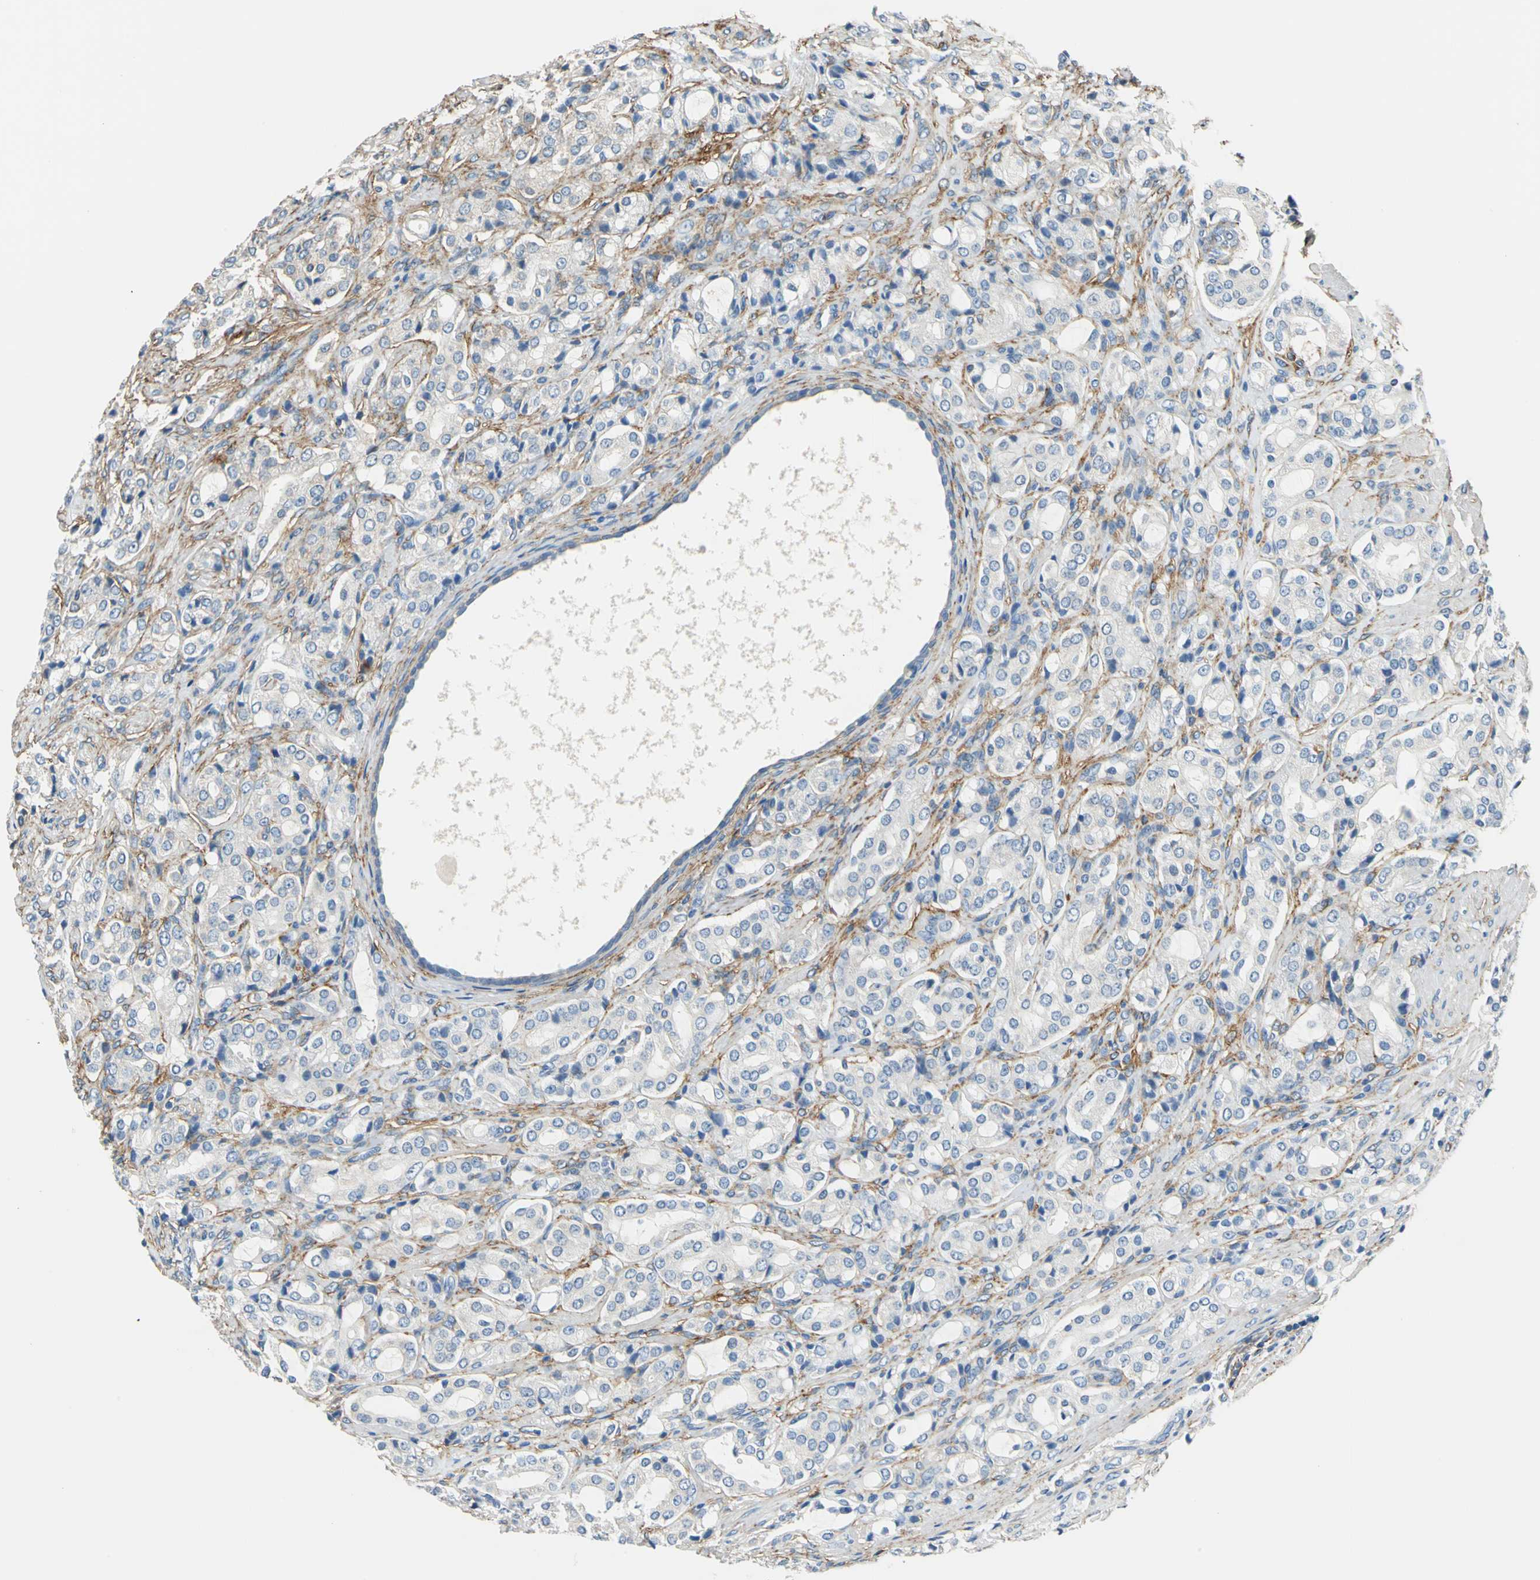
{"staining": {"intensity": "negative", "quantity": "none", "location": "none"}, "tissue": "prostate cancer", "cell_type": "Tumor cells", "image_type": "cancer", "snomed": [{"axis": "morphology", "description": "Adenocarcinoma, High grade"}, {"axis": "topography", "description": "Prostate"}], "caption": "A histopathology image of prostate high-grade adenocarcinoma stained for a protein displays no brown staining in tumor cells. (DAB immunohistochemistry with hematoxylin counter stain).", "gene": "AKAP12", "patient": {"sex": "male", "age": 72}}